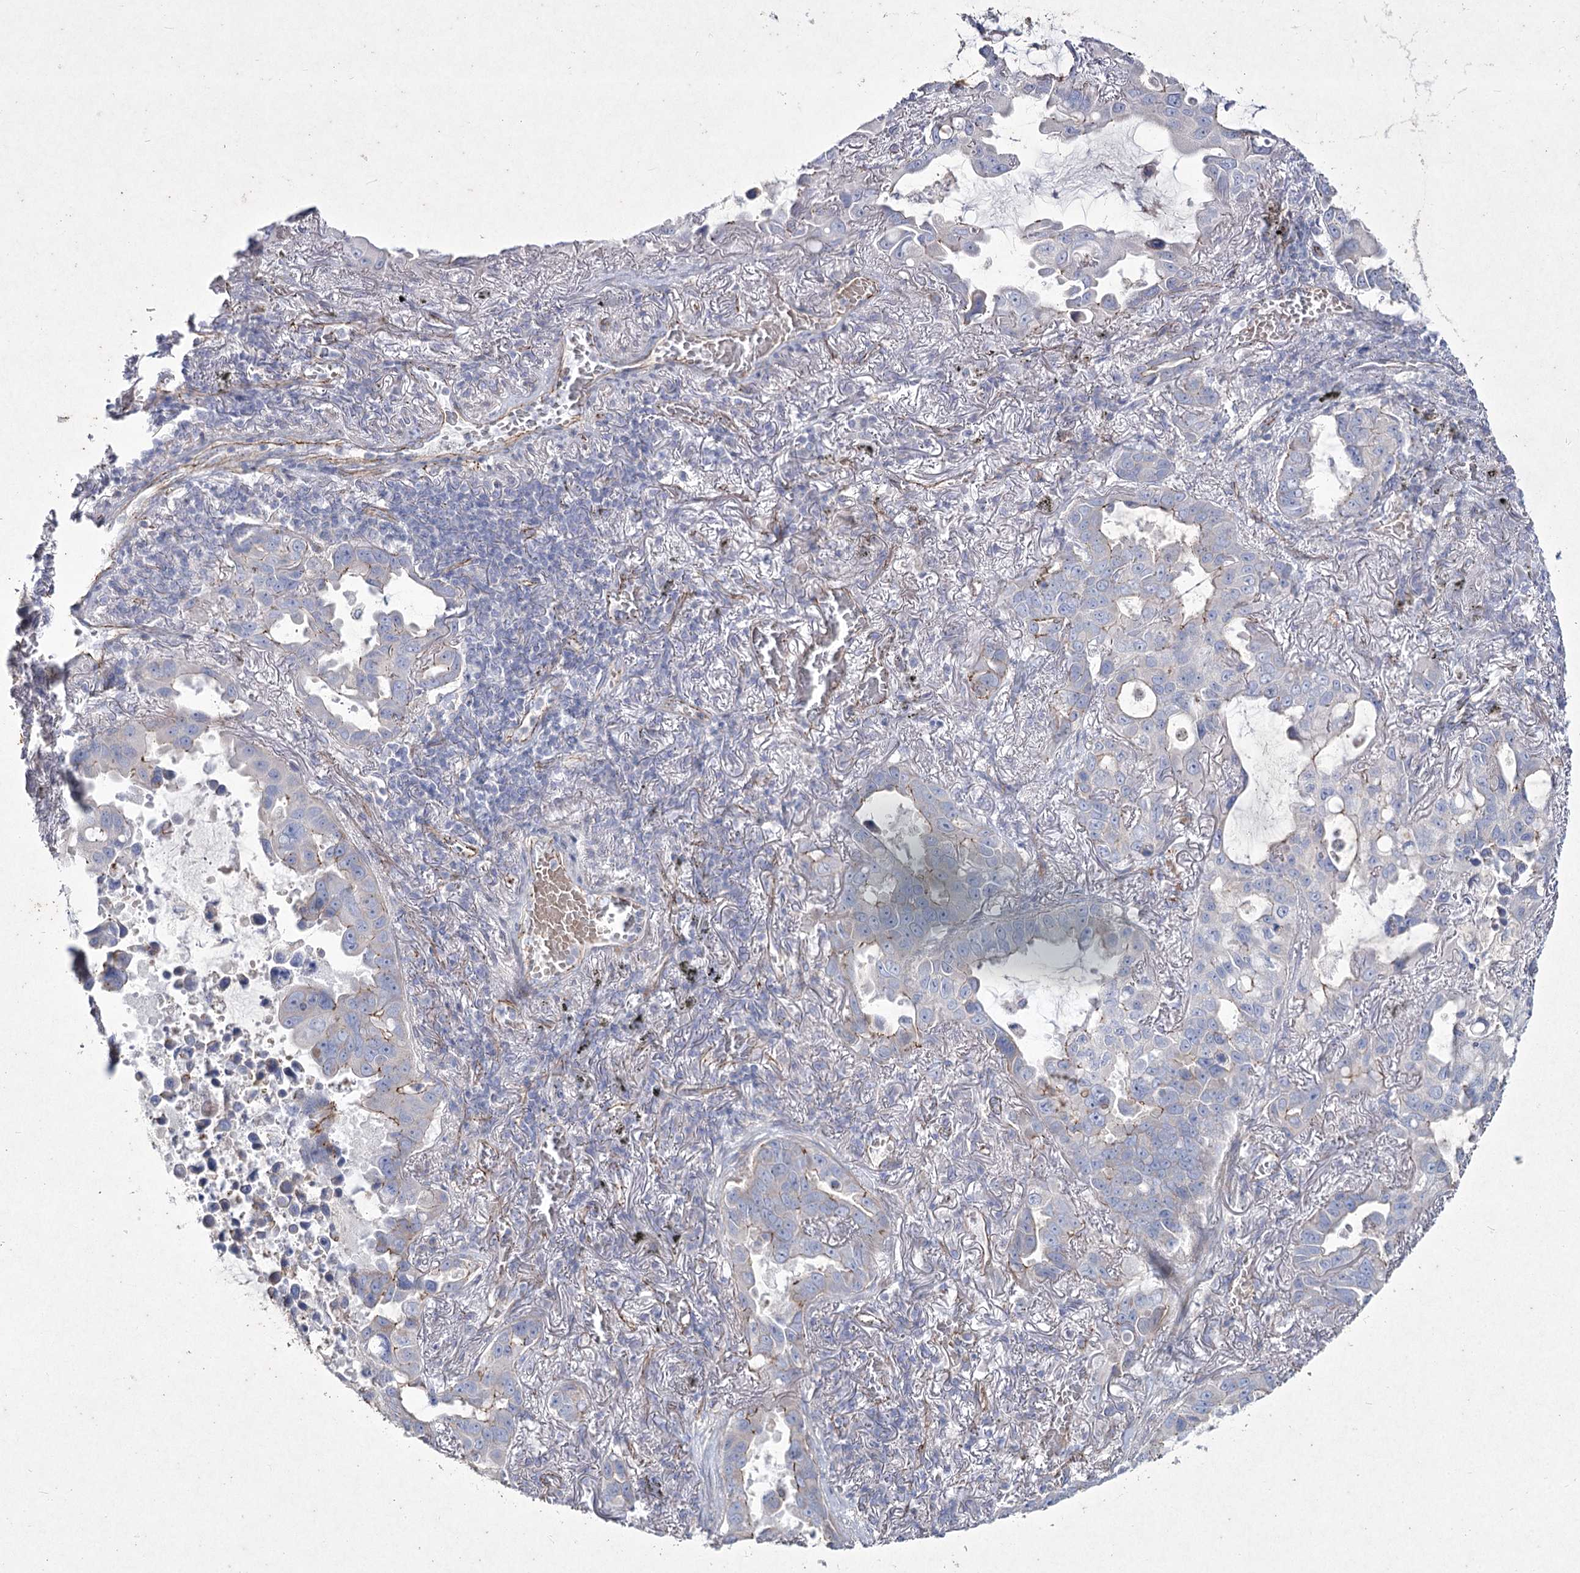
{"staining": {"intensity": "weak", "quantity": "<25%", "location": "cytoplasmic/membranous"}, "tissue": "lung cancer", "cell_type": "Tumor cells", "image_type": "cancer", "snomed": [{"axis": "morphology", "description": "Adenocarcinoma, NOS"}, {"axis": "topography", "description": "Lung"}], "caption": "An IHC histopathology image of lung adenocarcinoma is shown. There is no staining in tumor cells of lung adenocarcinoma.", "gene": "LDLRAD3", "patient": {"sex": "male", "age": 64}}